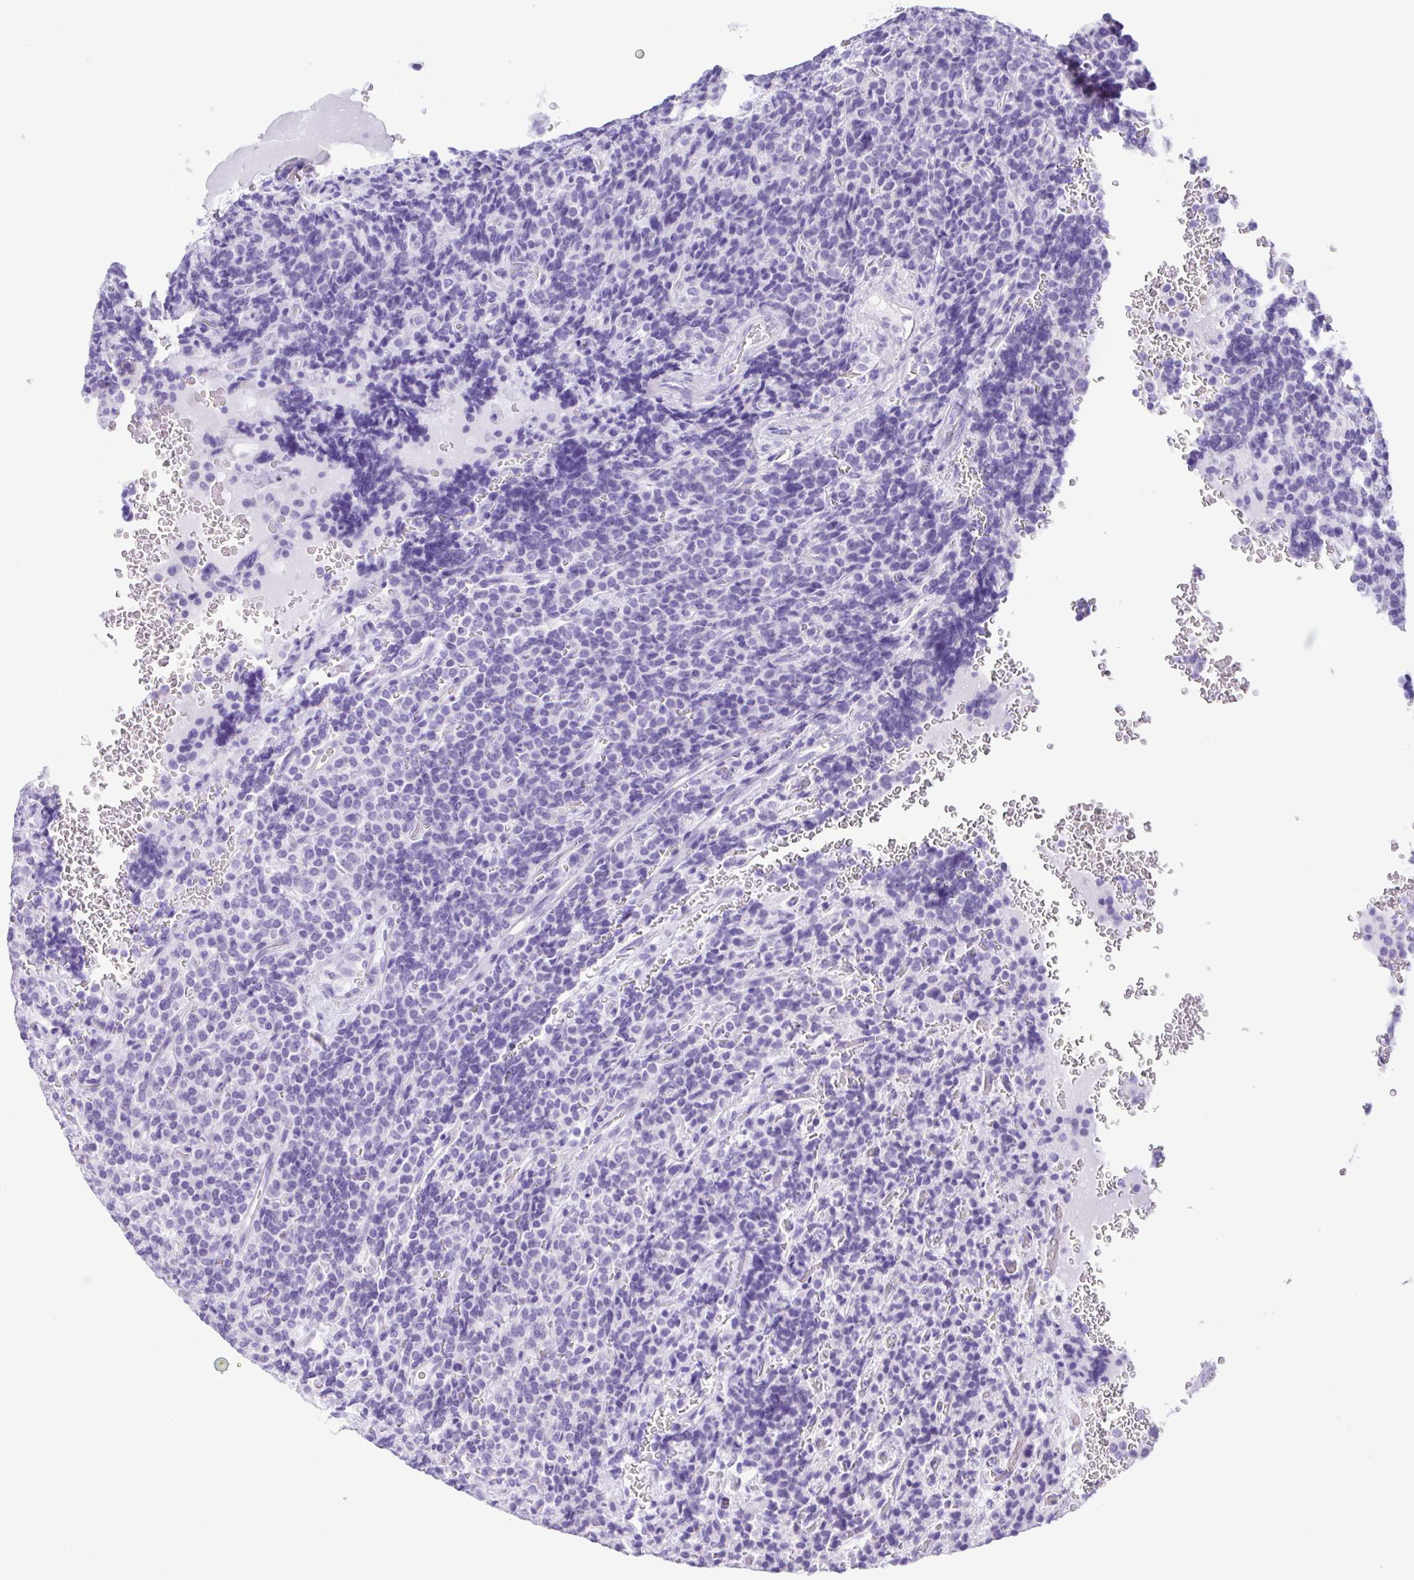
{"staining": {"intensity": "negative", "quantity": "none", "location": "none"}, "tissue": "carcinoid", "cell_type": "Tumor cells", "image_type": "cancer", "snomed": [{"axis": "morphology", "description": "Carcinoid, malignant, NOS"}, {"axis": "topography", "description": "Pancreas"}], "caption": "Protein analysis of carcinoid demonstrates no significant staining in tumor cells. (DAB immunohistochemistry with hematoxylin counter stain).", "gene": "OVGP1", "patient": {"sex": "male", "age": 36}}